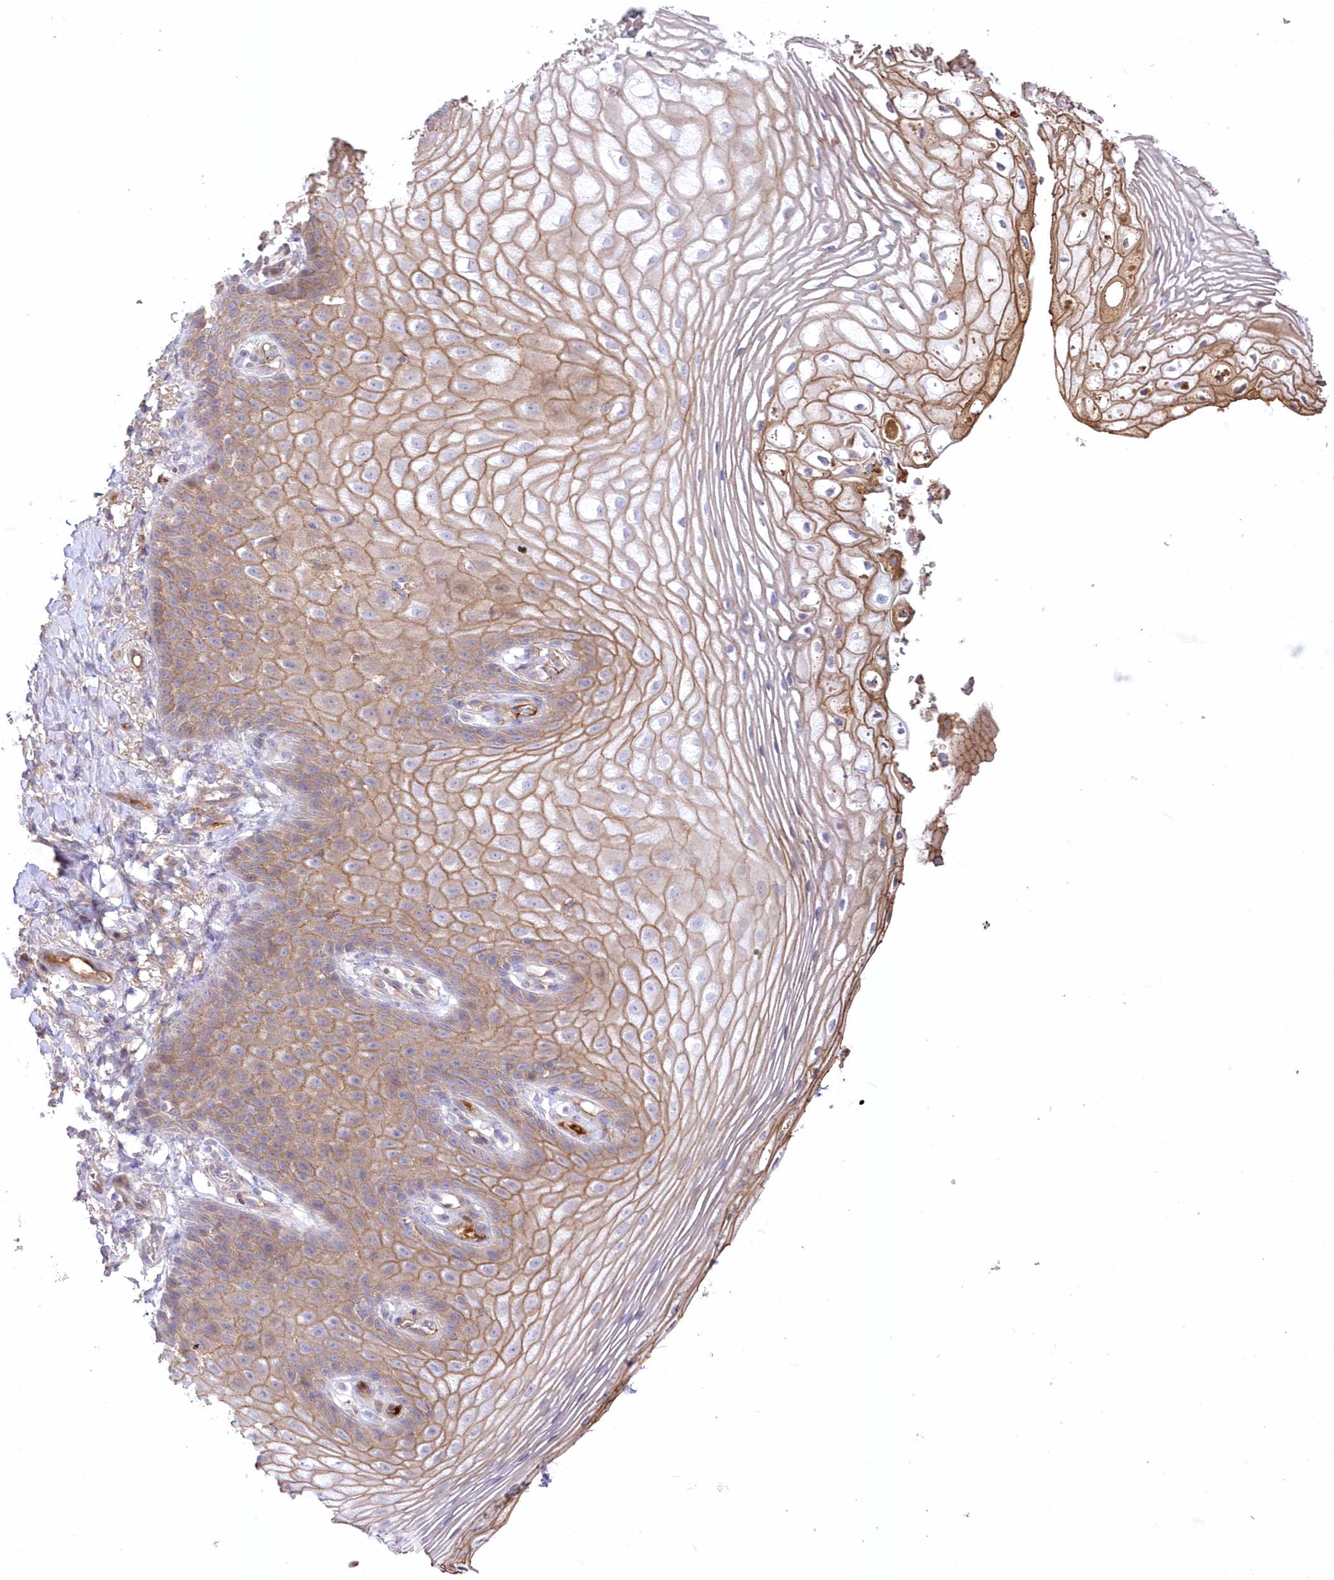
{"staining": {"intensity": "moderate", "quantity": ">75%", "location": "cytoplasmic/membranous"}, "tissue": "vagina", "cell_type": "Squamous epithelial cells", "image_type": "normal", "snomed": [{"axis": "morphology", "description": "Normal tissue, NOS"}, {"axis": "topography", "description": "Vagina"}], "caption": "This is an image of immunohistochemistry staining of unremarkable vagina, which shows moderate positivity in the cytoplasmic/membranous of squamous epithelial cells.", "gene": "WBP1L", "patient": {"sex": "female", "age": 60}}